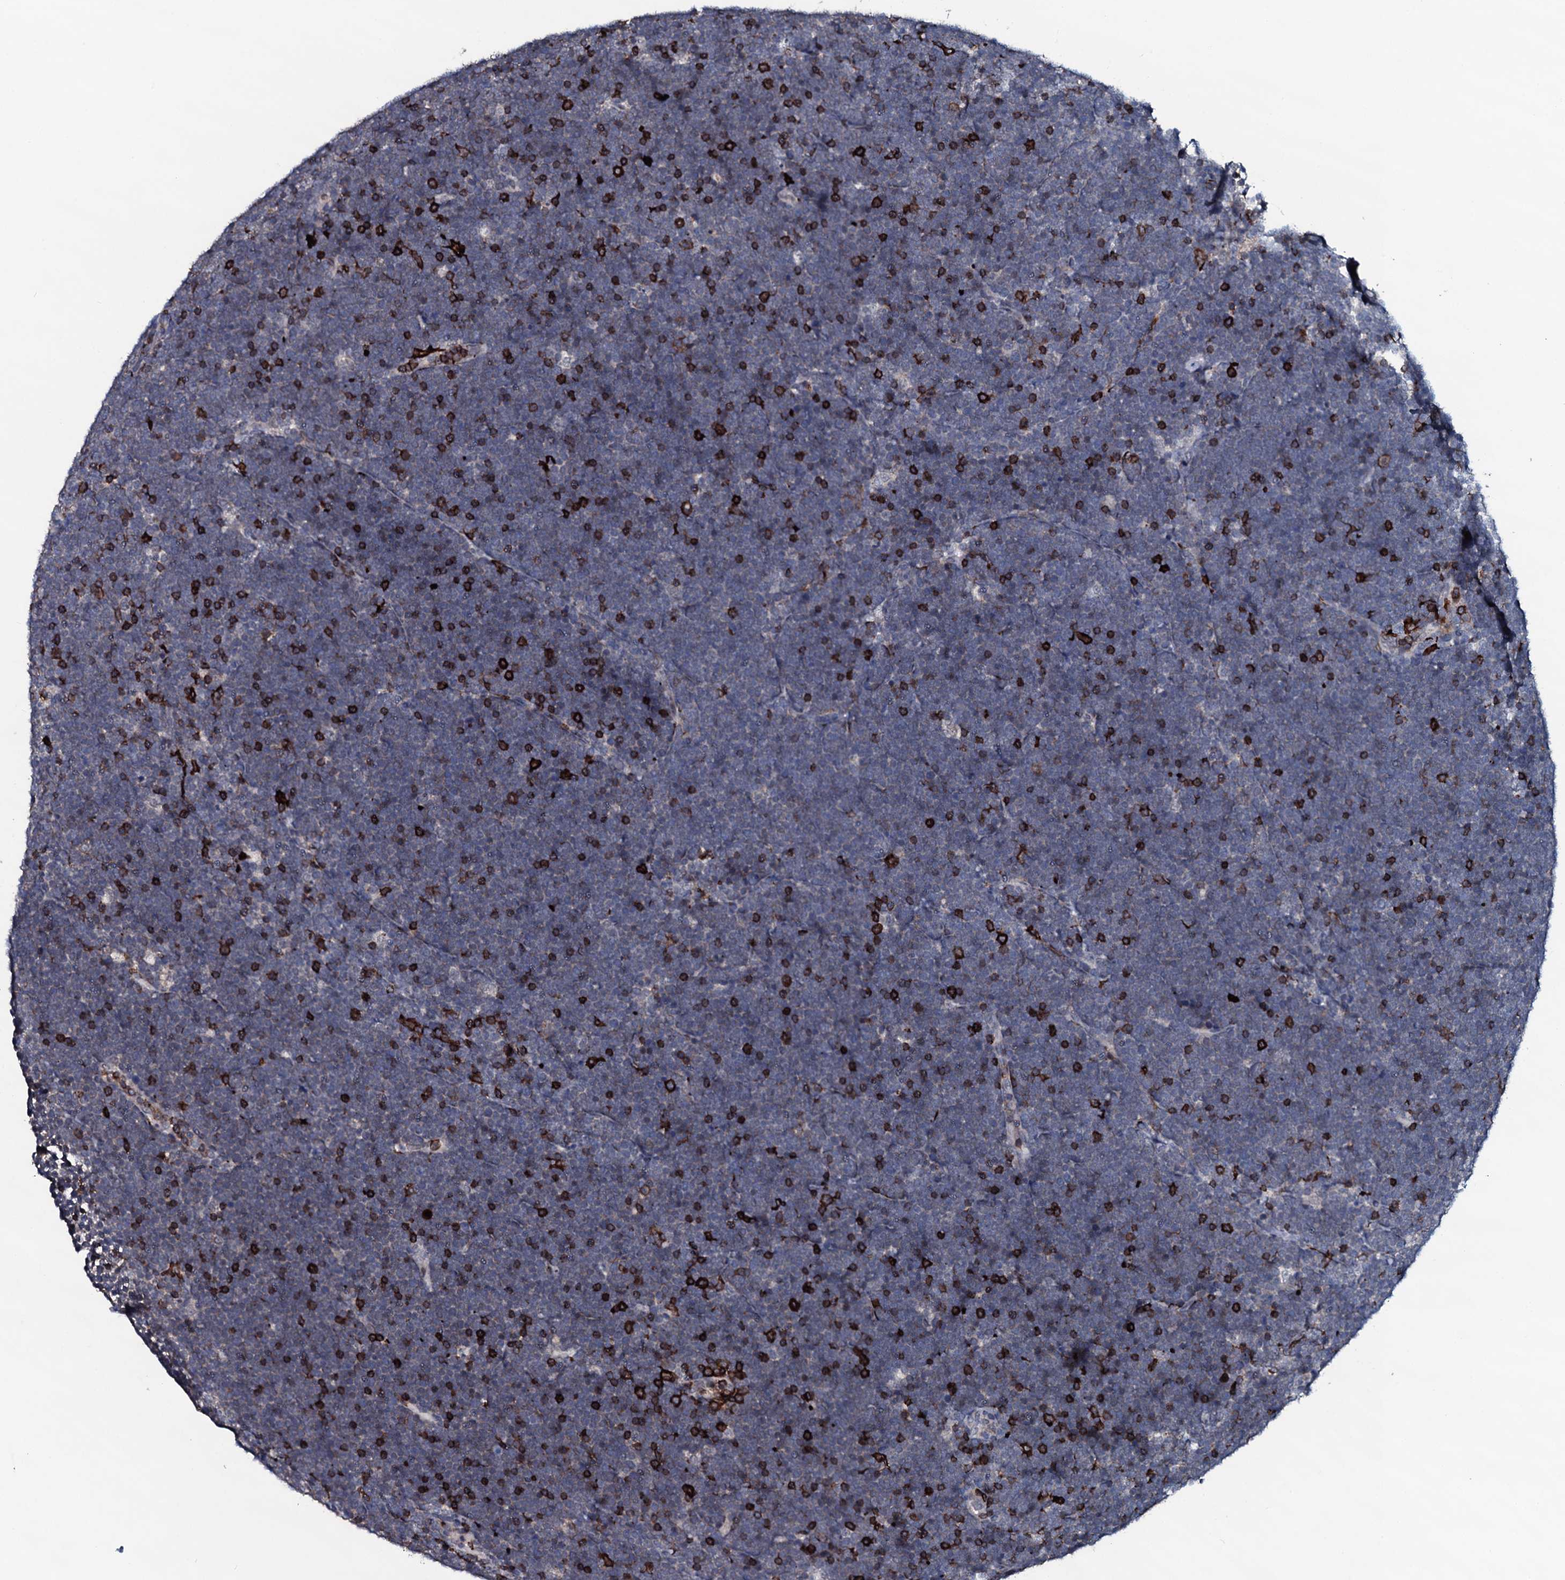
{"staining": {"intensity": "strong", "quantity": "<25%", "location": "cytoplasmic/membranous"}, "tissue": "lymphoma", "cell_type": "Tumor cells", "image_type": "cancer", "snomed": [{"axis": "morphology", "description": "Malignant lymphoma, non-Hodgkin's type, High grade"}, {"axis": "topography", "description": "Lymph node"}], "caption": "A micrograph of human lymphoma stained for a protein reveals strong cytoplasmic/membranous brown staining in tumor cells. Using DAB (3,3'-diaminobenzidine) (brown) and hematoxylin (blue) stains, captured at high magnification using brightfield microscopy.", "gene": "OGFOD2", "patient": {"sex": "male", "age": 13}}